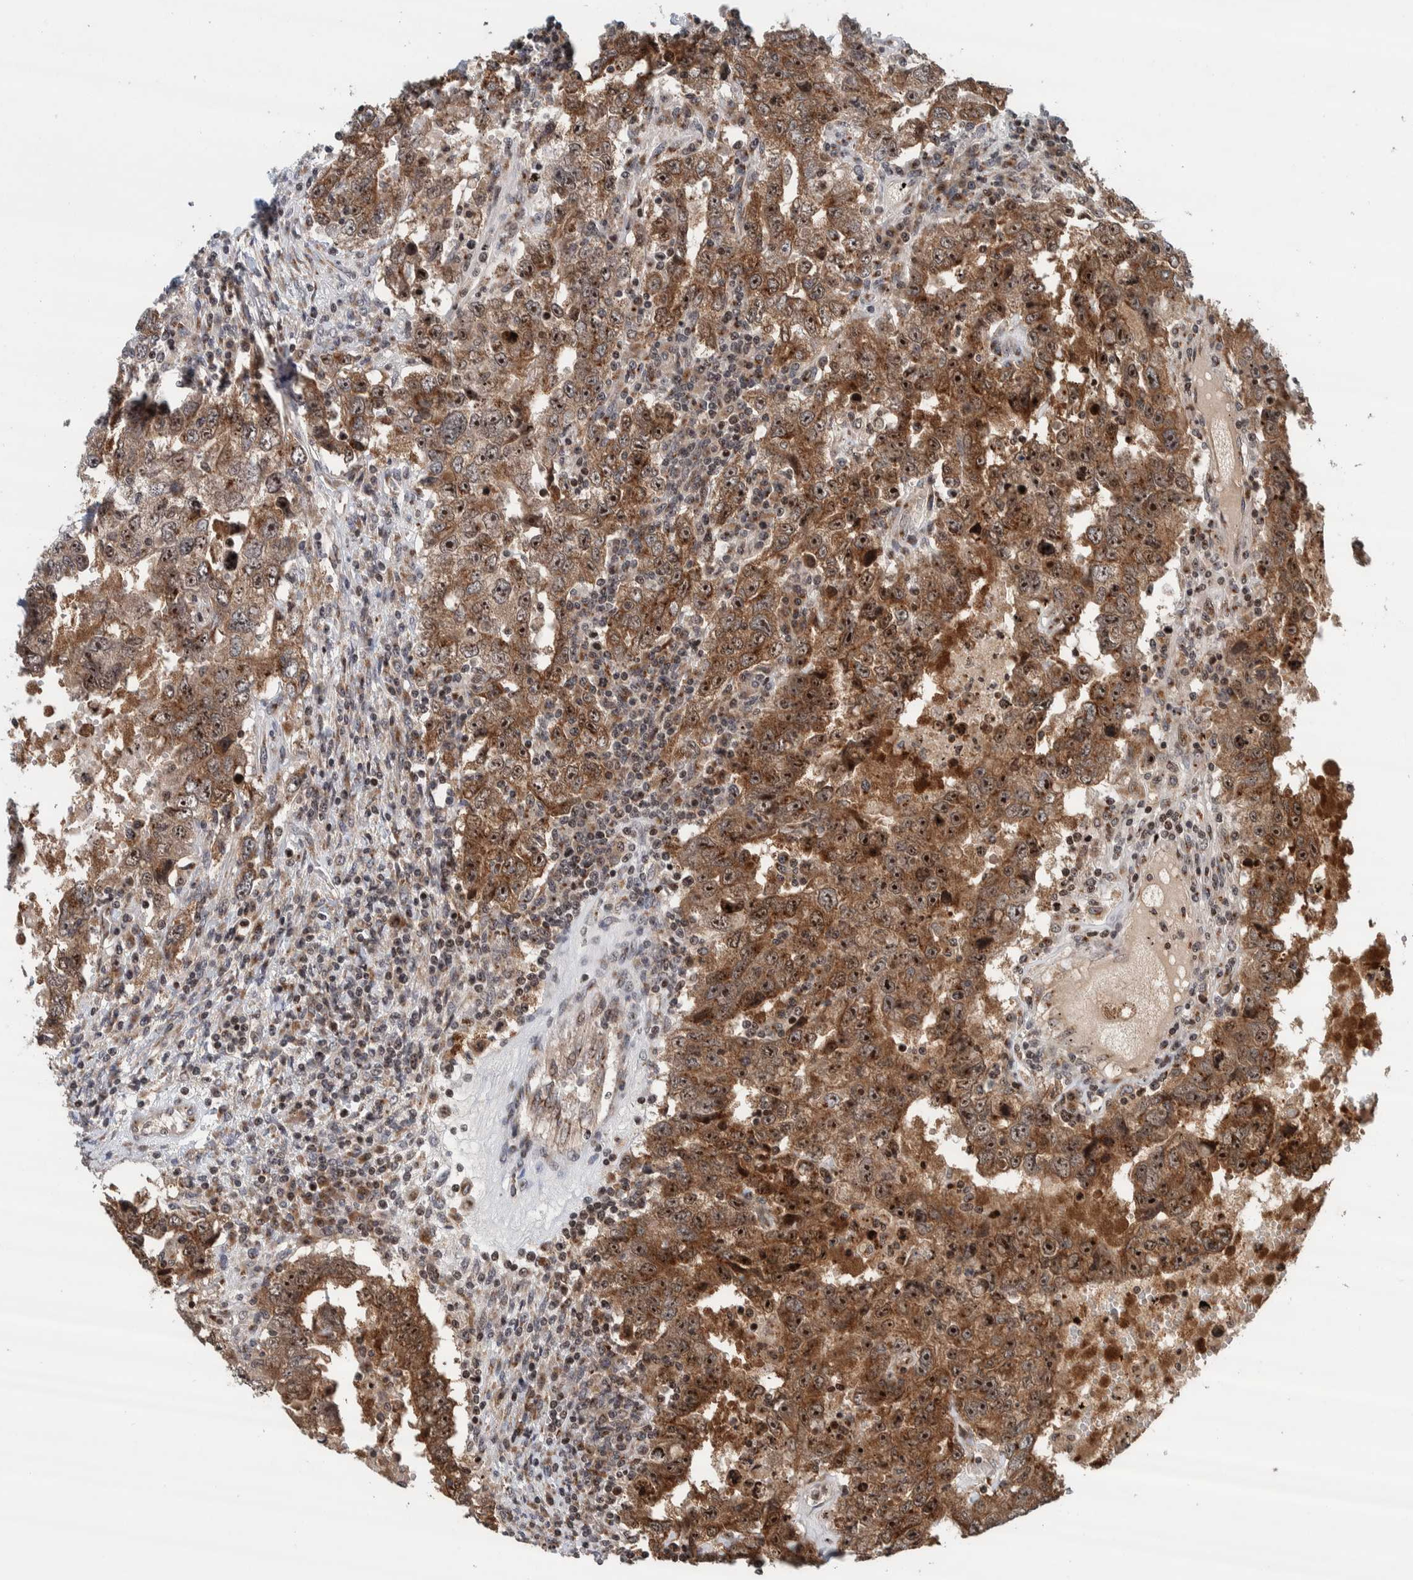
{"staining": {"intensity": "moderate", "quantity": ">75%", "location": "cytoplasmic/membranous"}, "tissue": "testis cancer", "cell_type": "Tumor cells", "image_type": "cancer", "snomed": [{"axis": "morphology", "description": "Carcinoma, Embryonal, NOS"}, {"axis": "topography", "description": "Testis"}], "caption": "Immunohistochemical staining of testis cancer (embryonal carcinoma) shows medium levels of moderate cytoplasmic/membranous positivity in approximately >75% of tumor cells.", "gene": "CCDC182", "patient": {"sex": "male", "age": 26}}